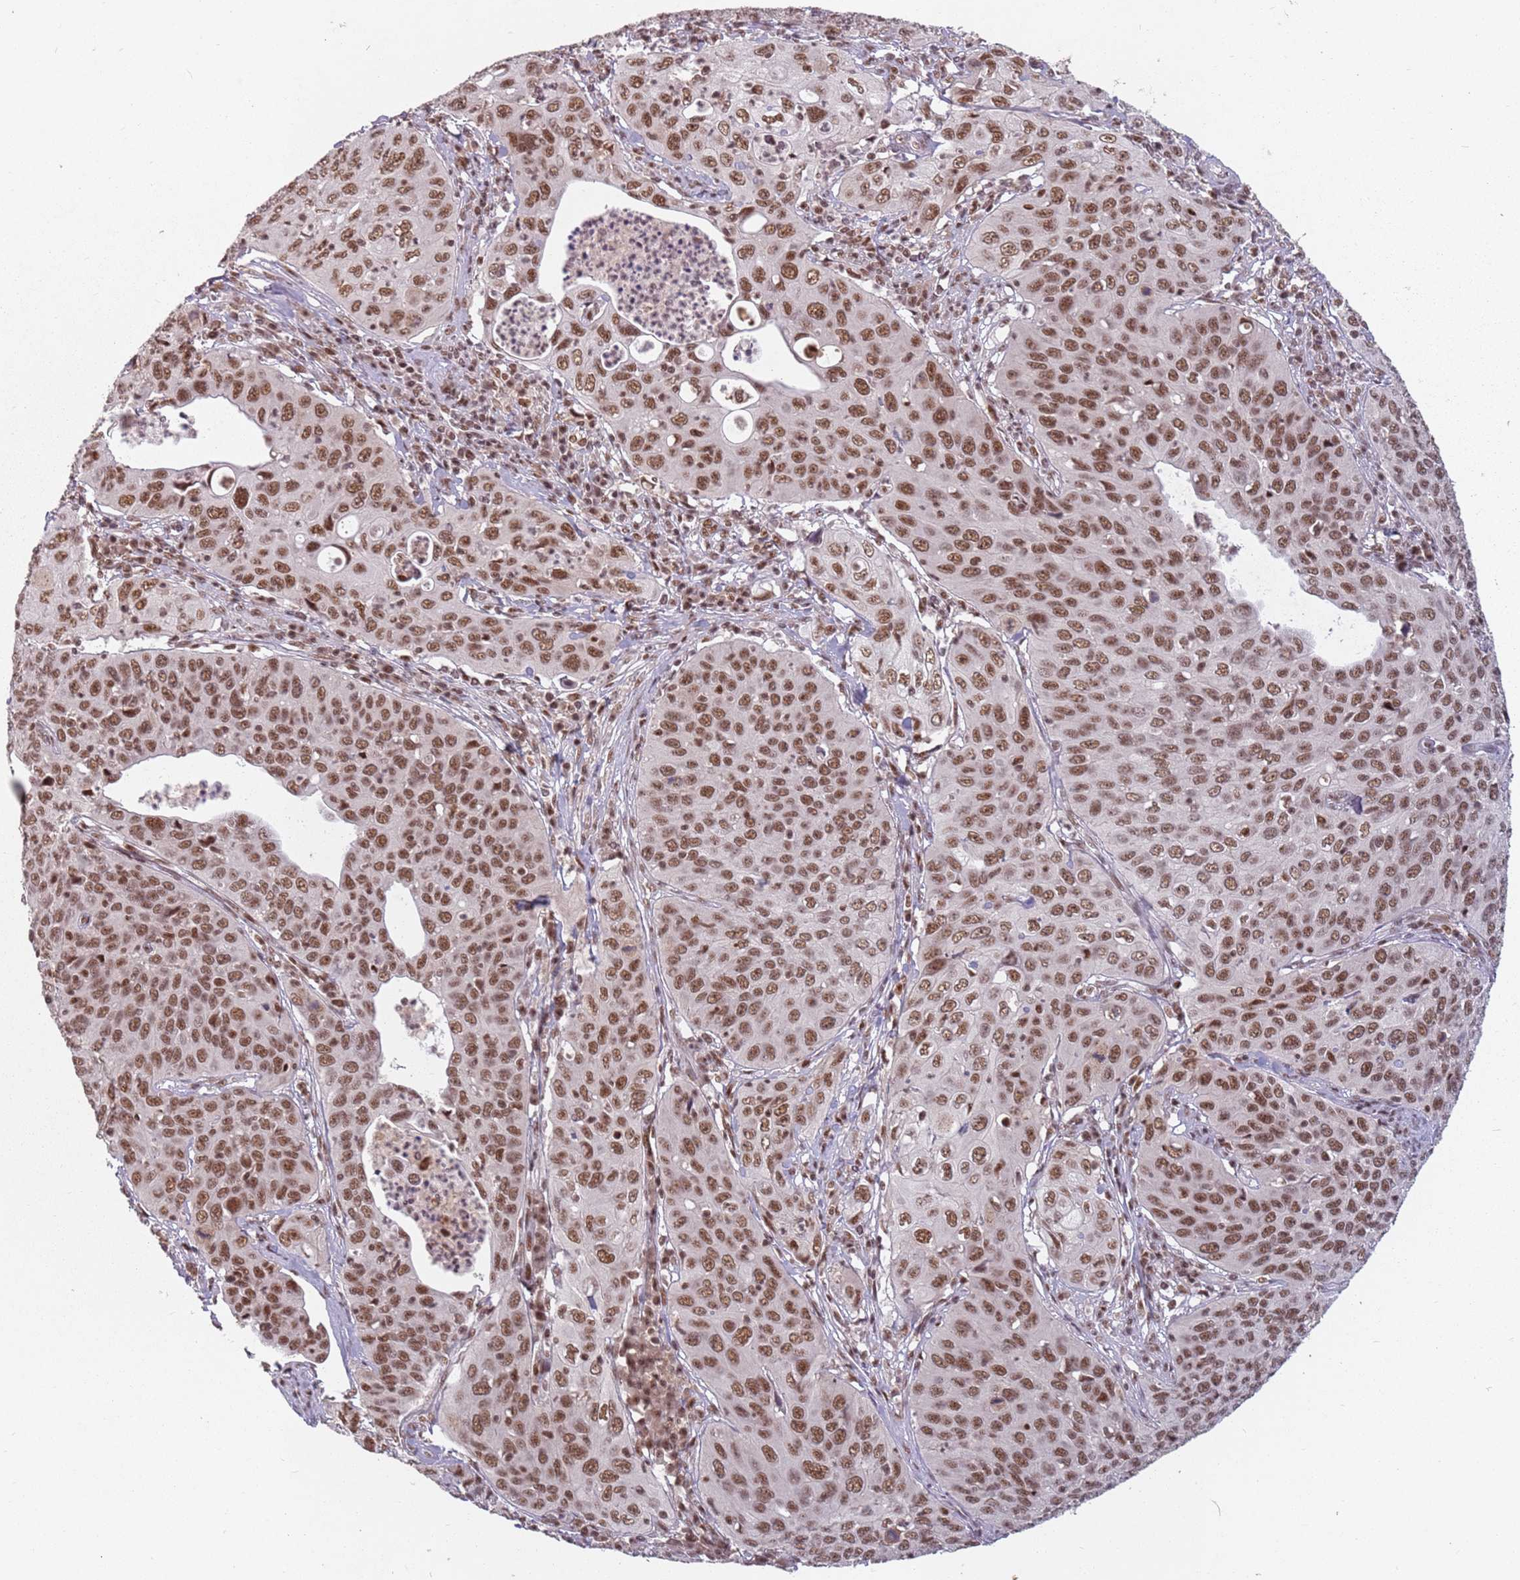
{"staining": {"intensity": "moderate", "quantity": ">75%", "location": "nuclear"}, "tissue": "cervical cancer", "cell_type": "Tumor cells", "image_type": "cancer", "snomed": [{"axis": "morphology", "description": "Squamous cell carcinoma, NOS"}, {"axis": "topography", "description": "Cervix"}], "caption": "Cervical cancer (squamous cell carcinoma) stained with immunohistochemistry demonstrates moderate nuclear expression in about >75% of tumor cells. (DAB (3,3'-diaminobenzidine) IHC, brown staining for protein, blue staining for nuclei).", "gene": "NCBP1", "patient": {"sex": "female", "age": 36}}